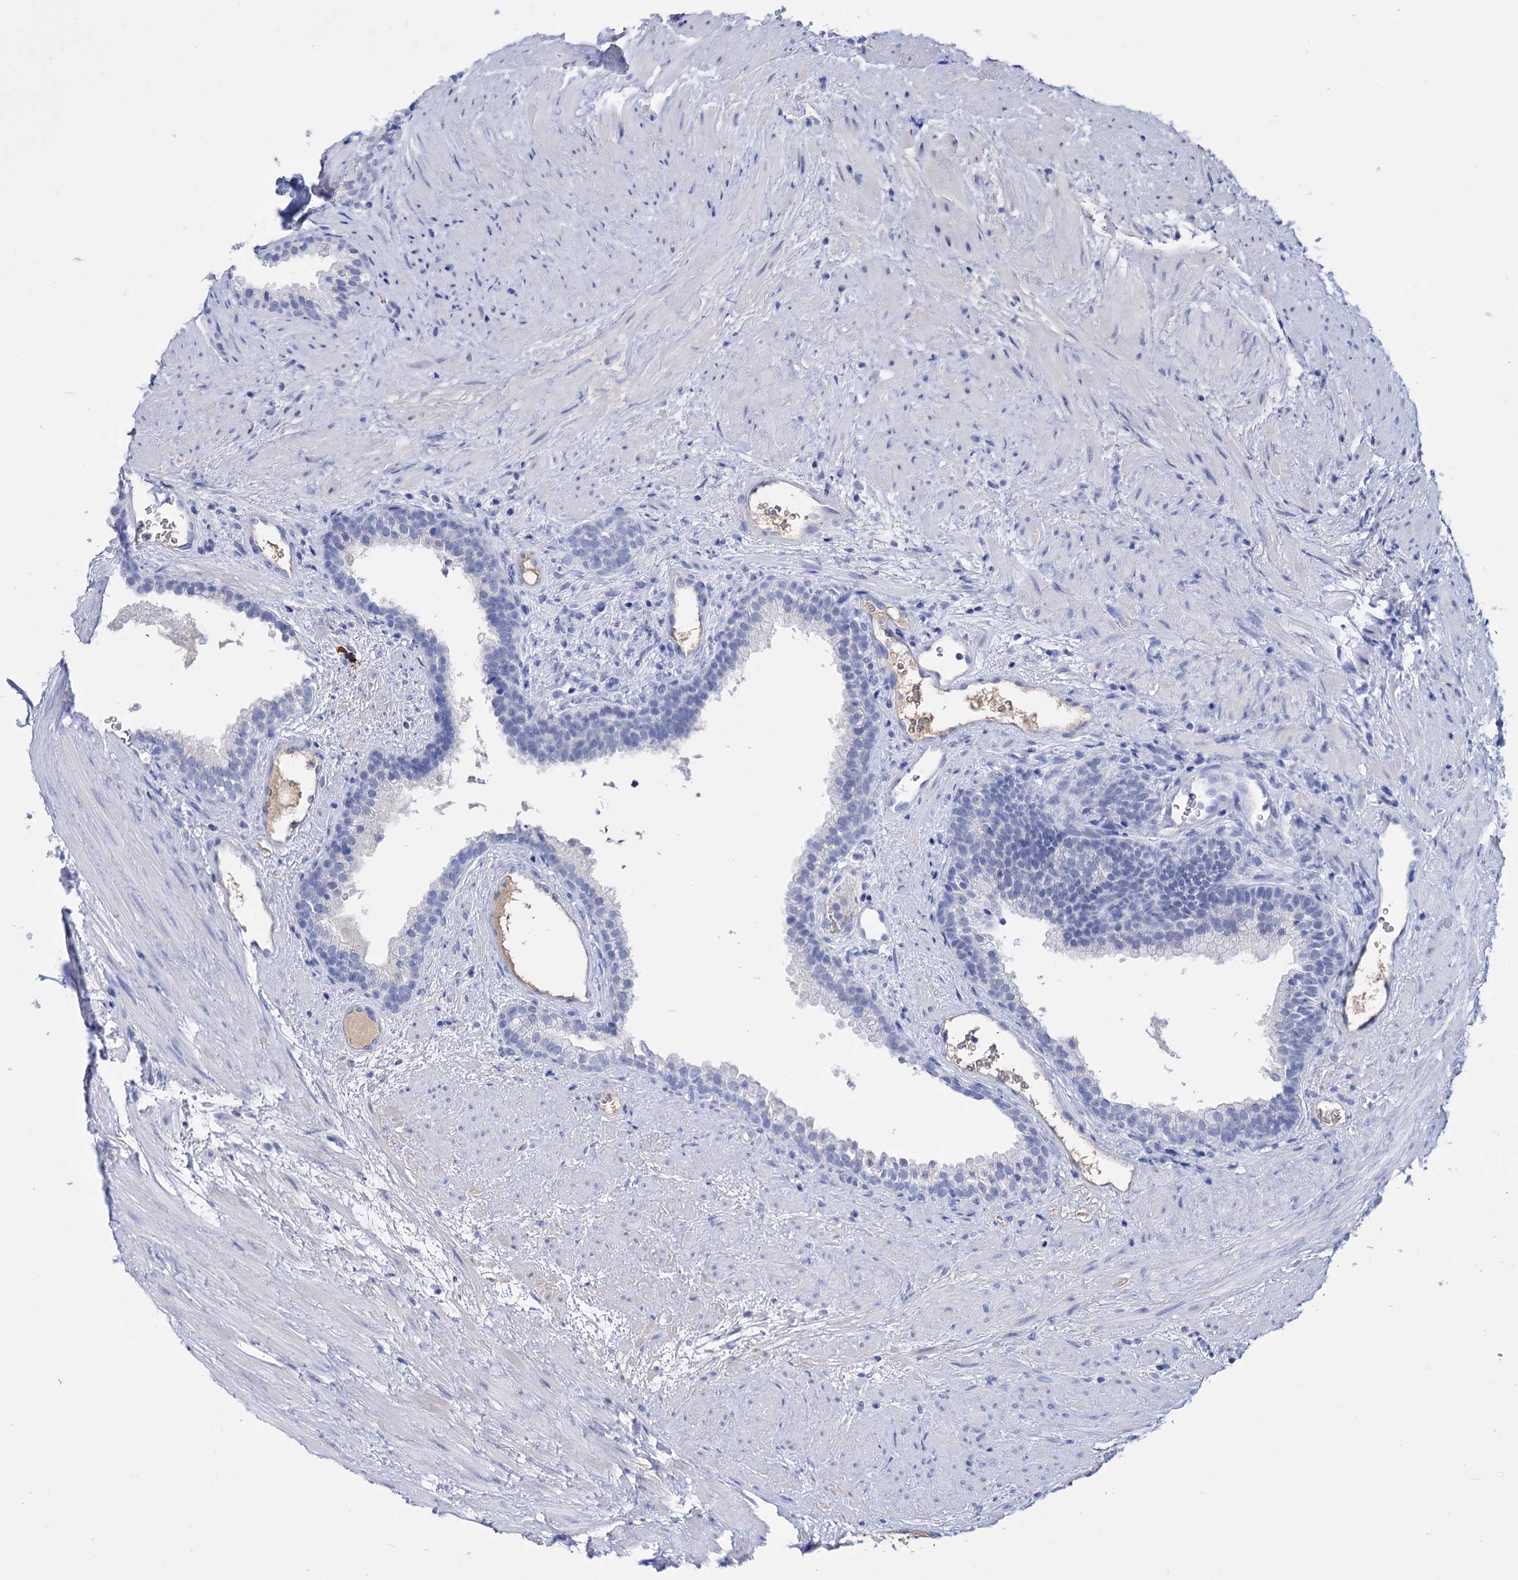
{"staining": {"intensity": "negative", "quantity": "none", "location": "none"}, "tissue": "prostate", "cell_type": "Glandular cells", "image_type": "normal", "snomed": [{"axis": "morphology", "description": "Normal tissue, NOS"}, {"axis": "topography", "description": "Prostate"}], "caption": "Immunohistochemistry (IHC) image of unremarkable human prostate stained for a protein (brown), which shows no staining in glandular cells. The staining was performed using DAB to visualize the protein expression in brown, while the nuclei were stained in blue with hematoxylin (Magnification: 20x).", "gene": "FBXW12", "patient": {"sex": "male", "age": 76}}